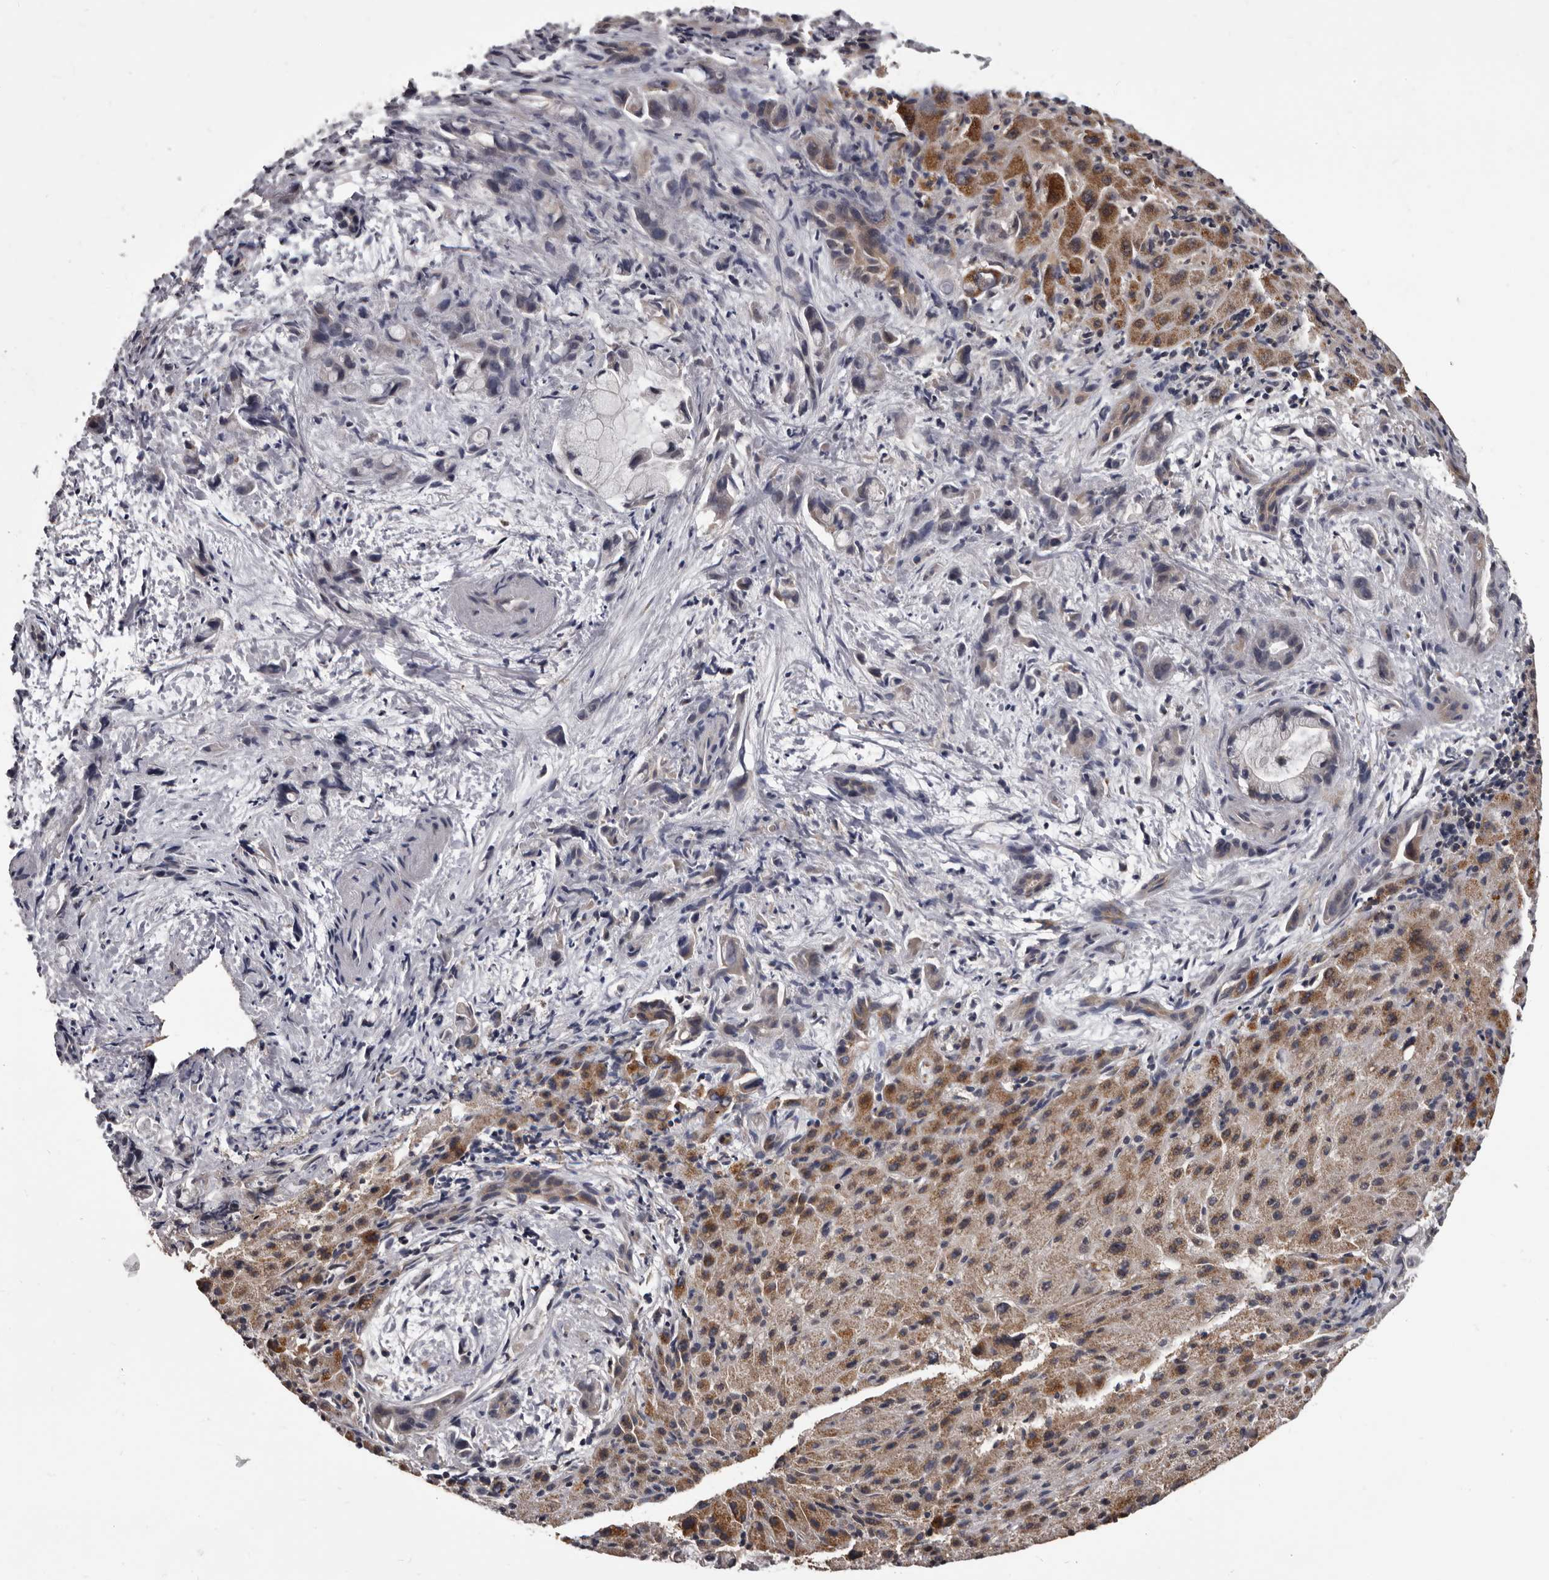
{"staining": {"intensity": "moderate", "quantity": ">75%", "location": "cytoplasmic/membranous"}, "tissue": "liver cancer", "cell_type": "Tumor cells", "image_type": "cancer", "snomed": [{"axis": "morphology", "description": "Cholangiocarcinoma"}, {"axis": "topography", "description": "Liver"}], "caption": "There is medium levels of moderate cytoplasmic/membranous staining in tumor cells of liver cancer, as demonstrated by immunohistochemical staining (brown color).", "gene": "ALDH5A1", "patient": {"sex": "female", "age": 72}}